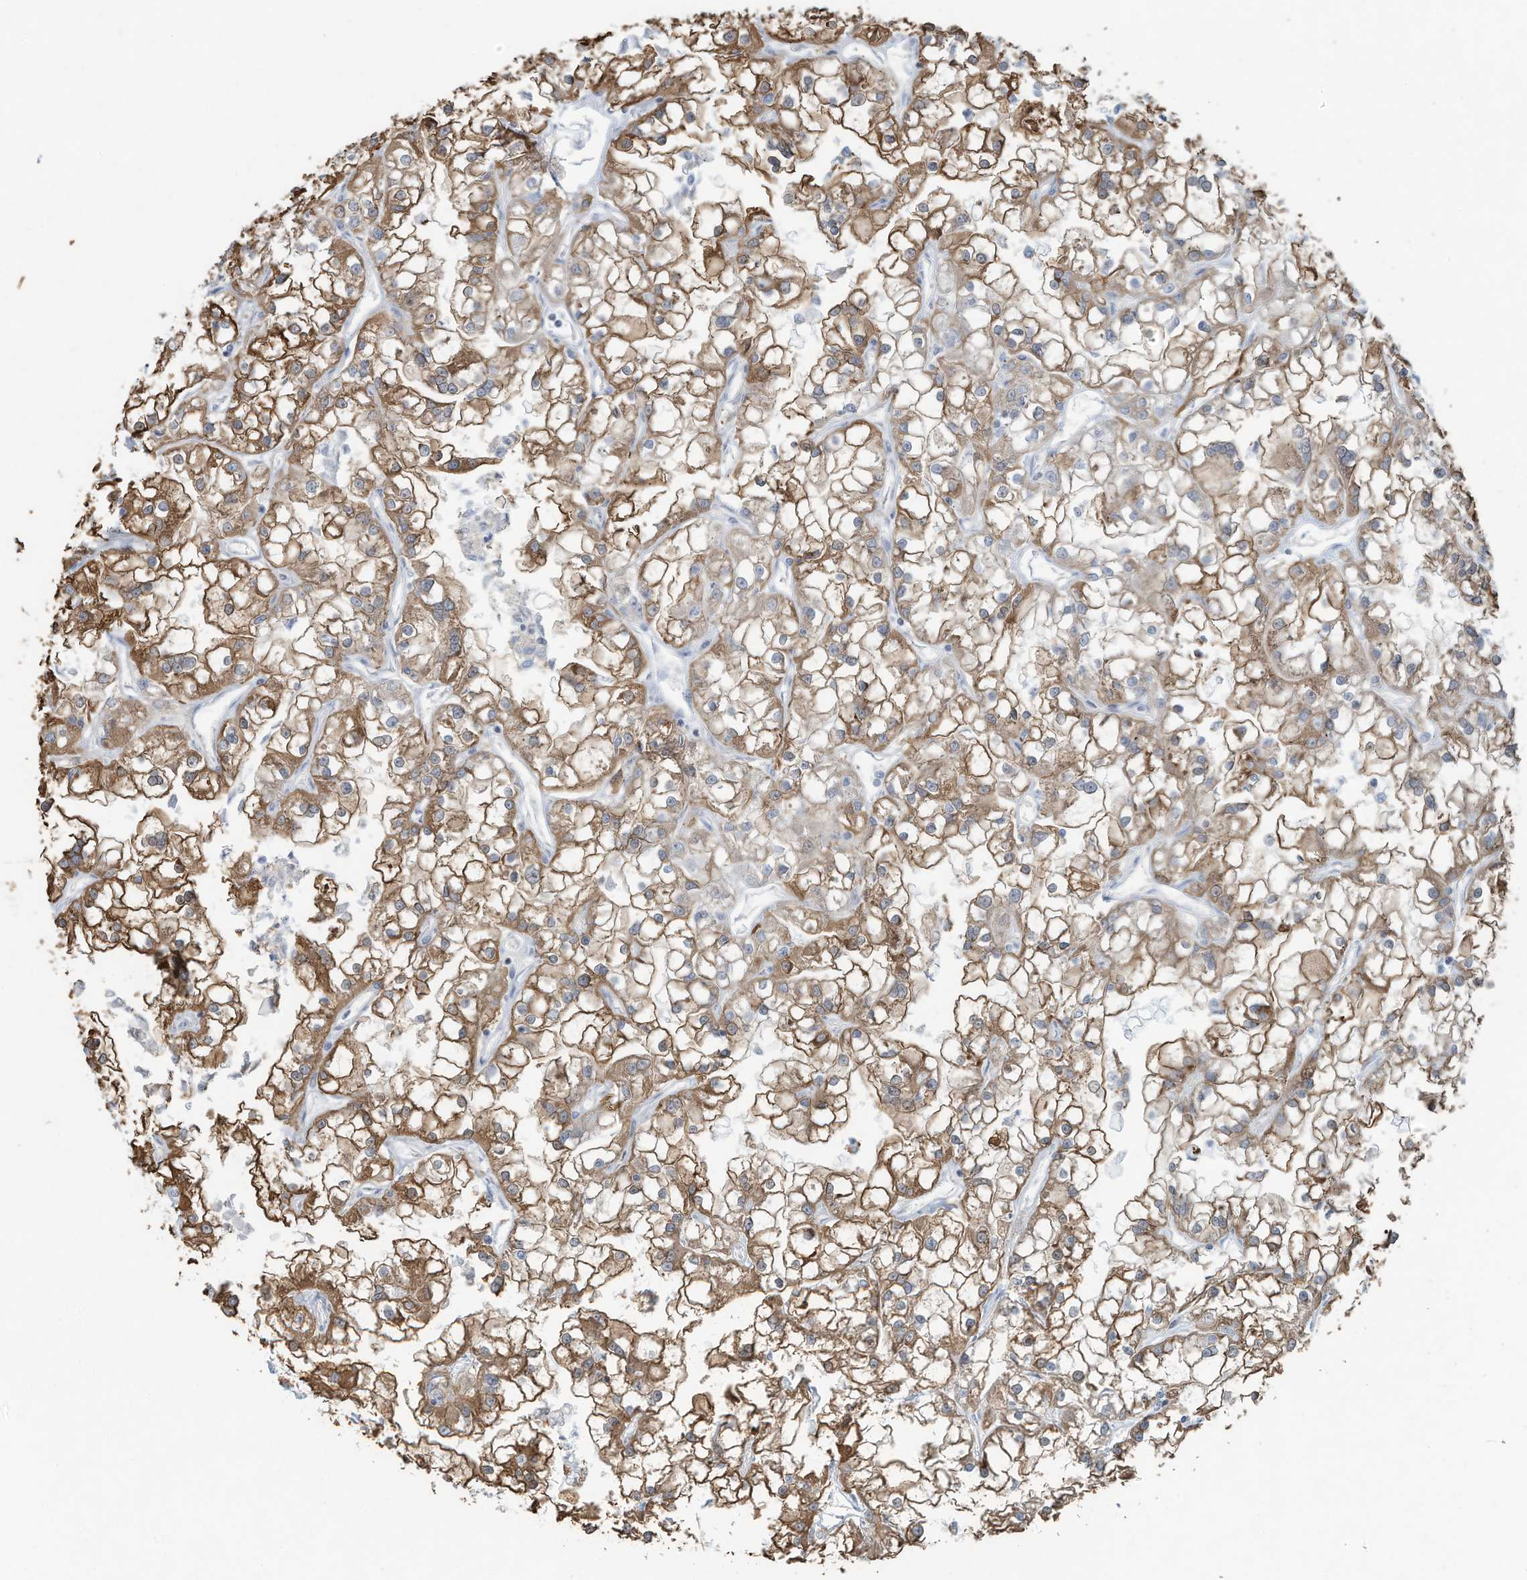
{"staining": {"intensity": "moderate", "quantity": "25%-75%", "location": "cytoplasmic/membranous"}, "tissue": "renal cancer", "cell_type": "Tumor cells", "image_type": "cancer", "snomed": [{"axis": "morphology", "description": "Adenocarcinoma, NOS"}, {"axis": "topography", "description": "Kidney"}], "caption": "IHC photomicrograph of renal cancer (adenocarcinoma) stained for a protein (brown), which exhibits medium levels of moderate cytoplasmic/membranous expression in approximately 25%-75% of tumor cells.", "gene": "SARNP", "patient": {"sex": "female", "age": 52}}